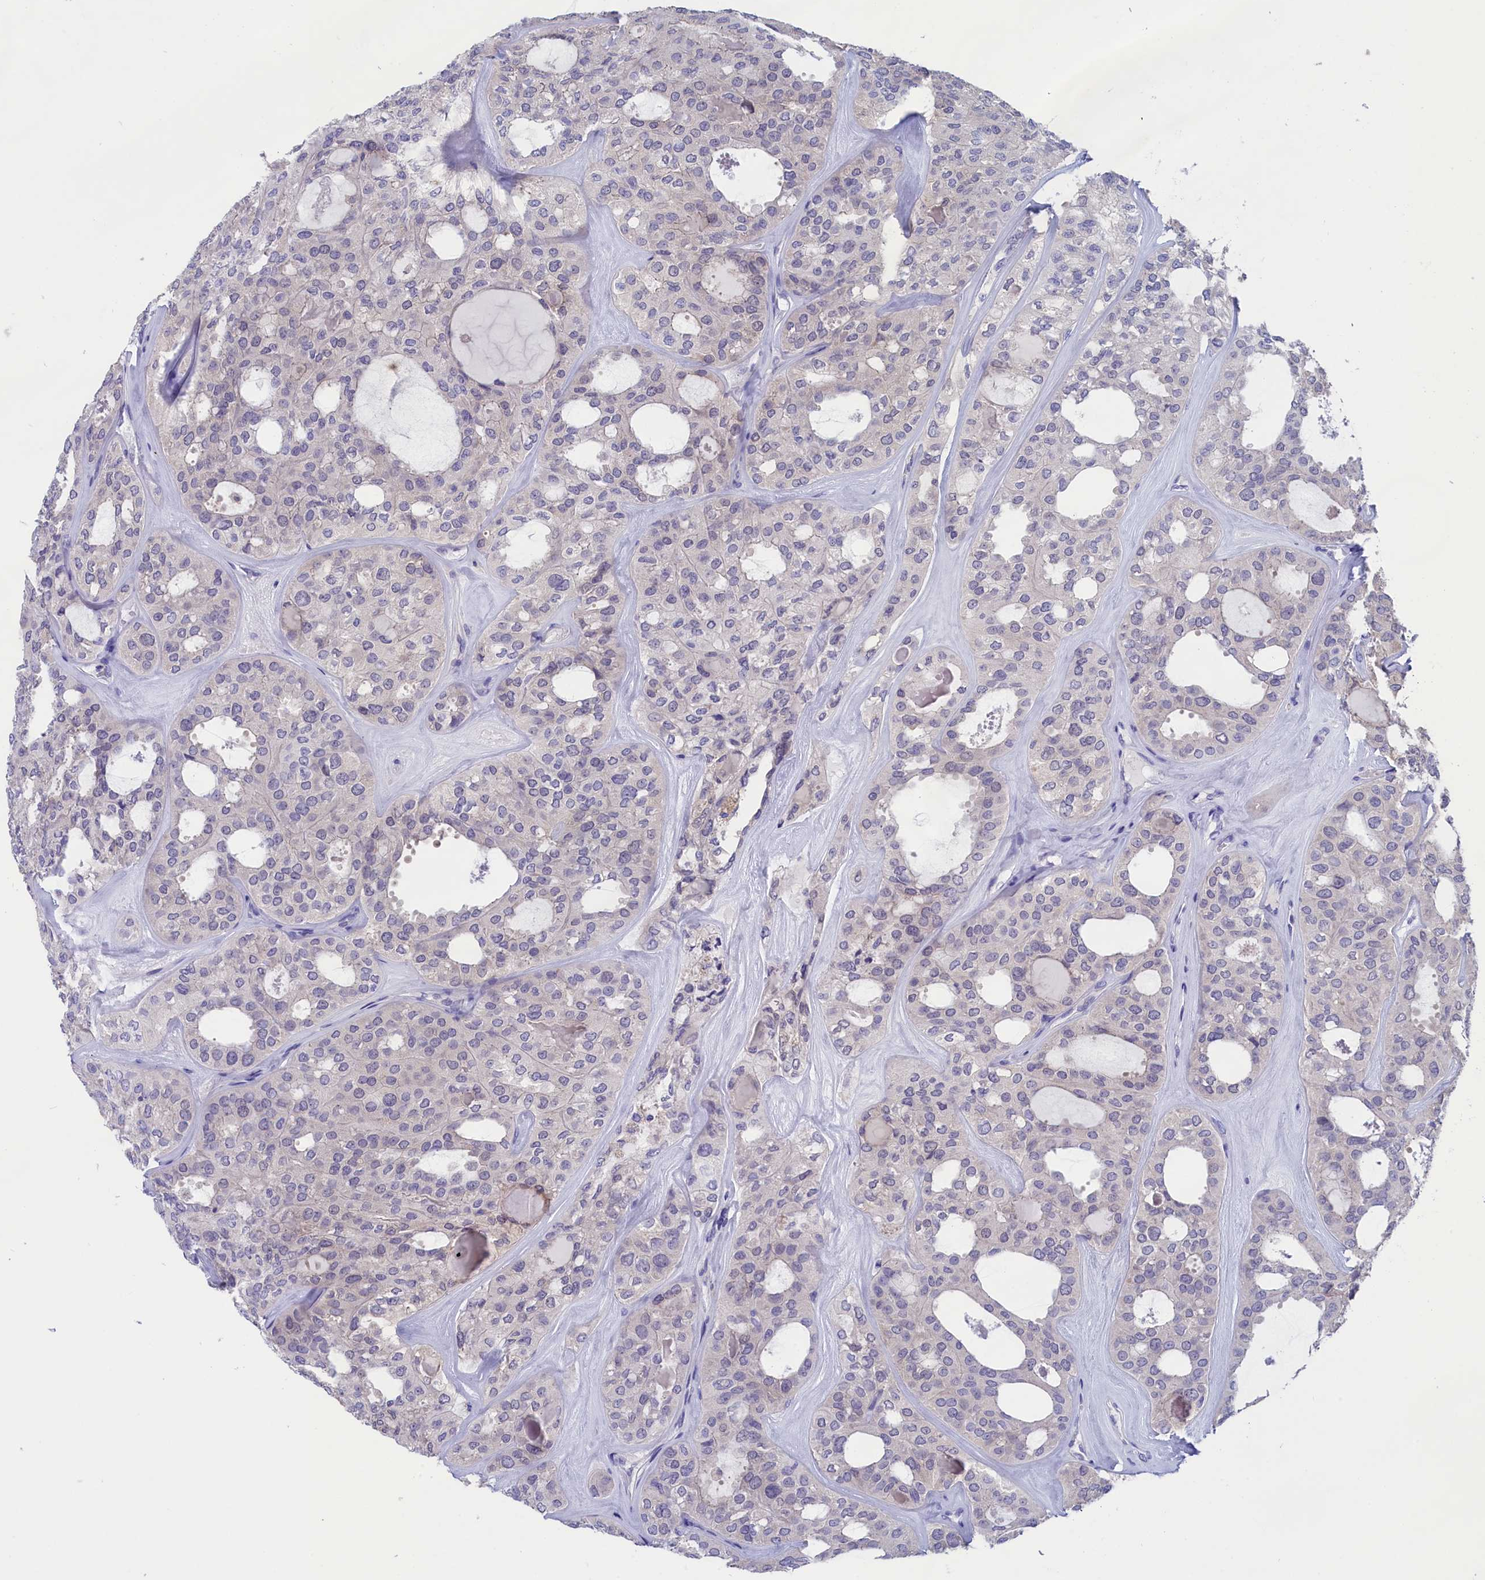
{"staining": {"intensity": "negative", "quantity": "none", "location": "none"}, "tissue": "thyroid cancer", "cell_type": "Tumor cells", "image_type": "cancer", "snomed": [{"axis": "morphology", "description": "Follicular adenoma carcinoma, NOS"}, {"axis": "topography", "description": "Thyroid gland"}], "caption": "A high-resolution image shows immunohistochemistry (IHC) staining of thyroid cancer (follicular adenoma carcinoma), which displays no significant staining in tumor cells.", "gene": "VPS35L", "patient": {"sex": "male", "age": 75}}